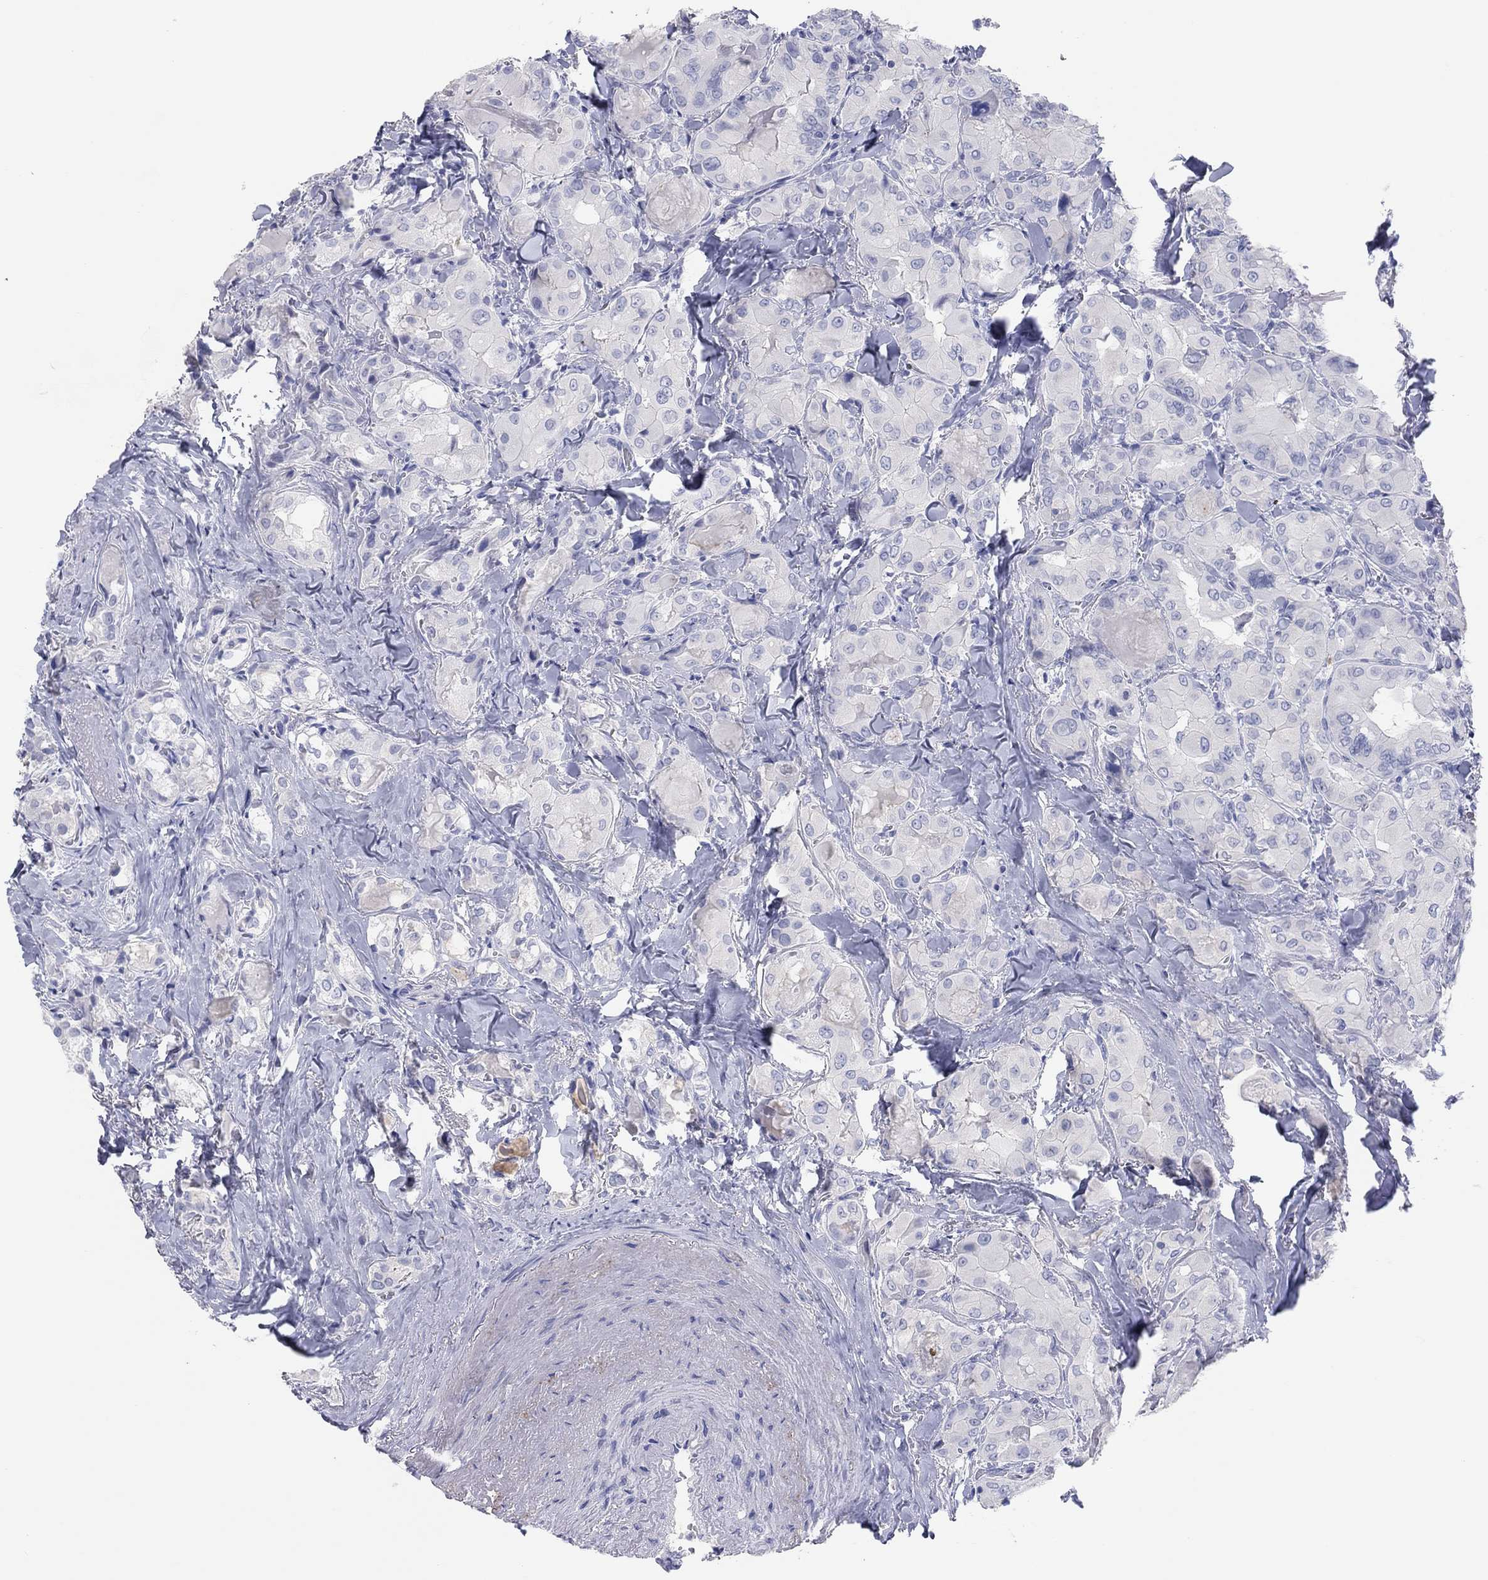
{"staining": {"intensity": "negative", "quantity": "none", "location": "none"}, "tissue": "thyroid cancer", "cell_type": "Tumor cells", "image_type": "cancer", "snomed": [{"axis": "morphology", "description": "Normal tissue, NOS"}, {"axis": "morphology", "description": "Papillary adenocarcinoma, NOS"}, {"axis": "topography", "description": "Thyroid gland"}], "caption": "A high-resolution photomicrograph shows immunohistochemistry (IHC) staining of thyroid cancer, which displays no significant expression in tumor cells. Nuclei are stained in blue.", "gene": "CPNE6", "patient": {"sex": "female", "age": 66}}